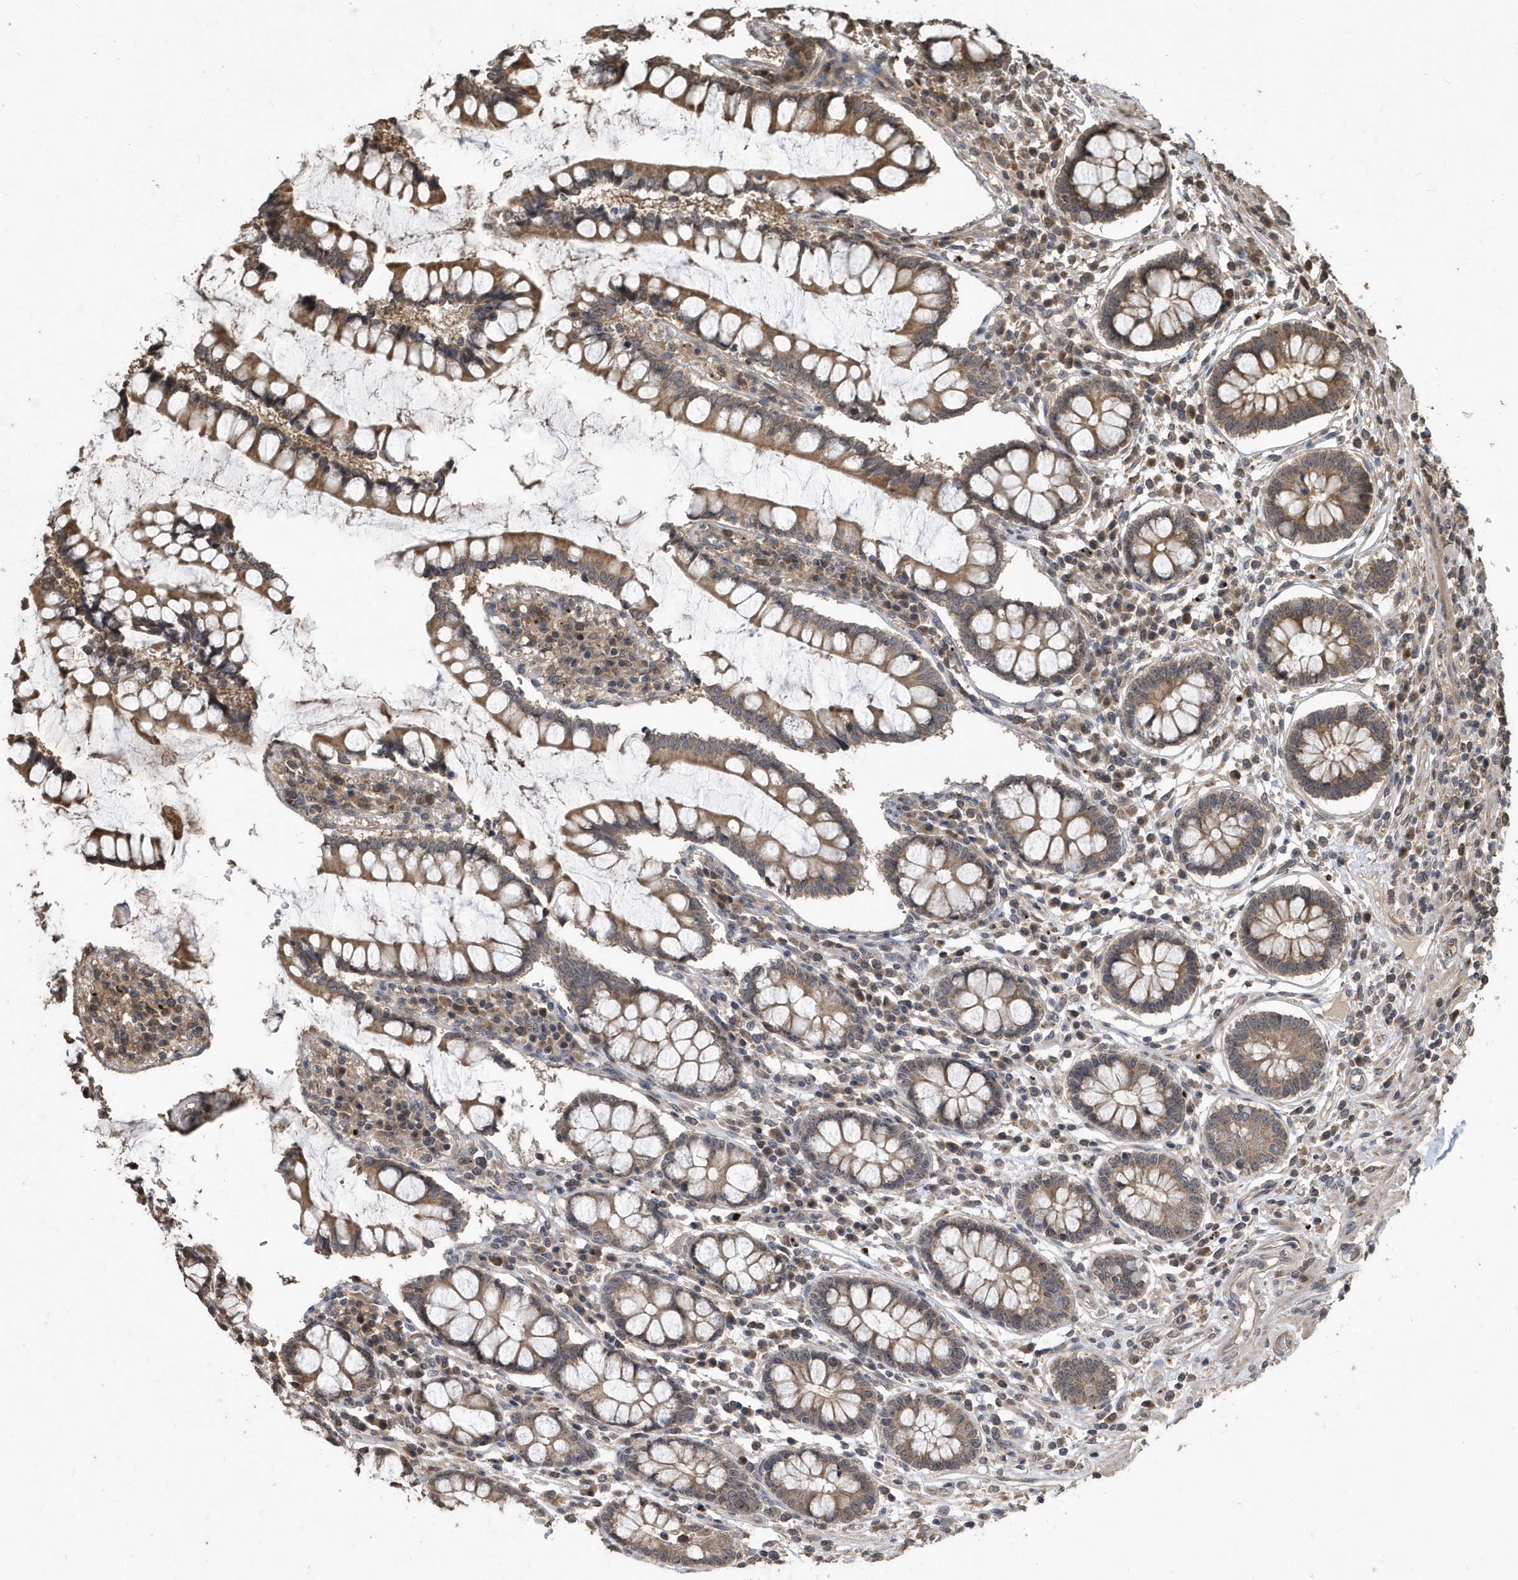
{"staining": {"intensity": "moderate", "quantity": ">75%", "location": "cytoplasmic/membranous"}, "tissue": "colon", "cell_type": "Endothelial cells", "image_type": "normal", "snomed": [{"axis": "morphology", "description": "Normal tissue, NOS"}, {"axis": "topography", "description": "Colon"}], "caption": "Immunohistochemistry (IHC) photomicrograph of benign human colon stained for a protein (brown), which displays medium levels of moderate cytoplasmic/membranous positivity in about >75% of endothelial cells.", "gene": "WASHC5", "patient": {"sex": "female", "age": 79}}